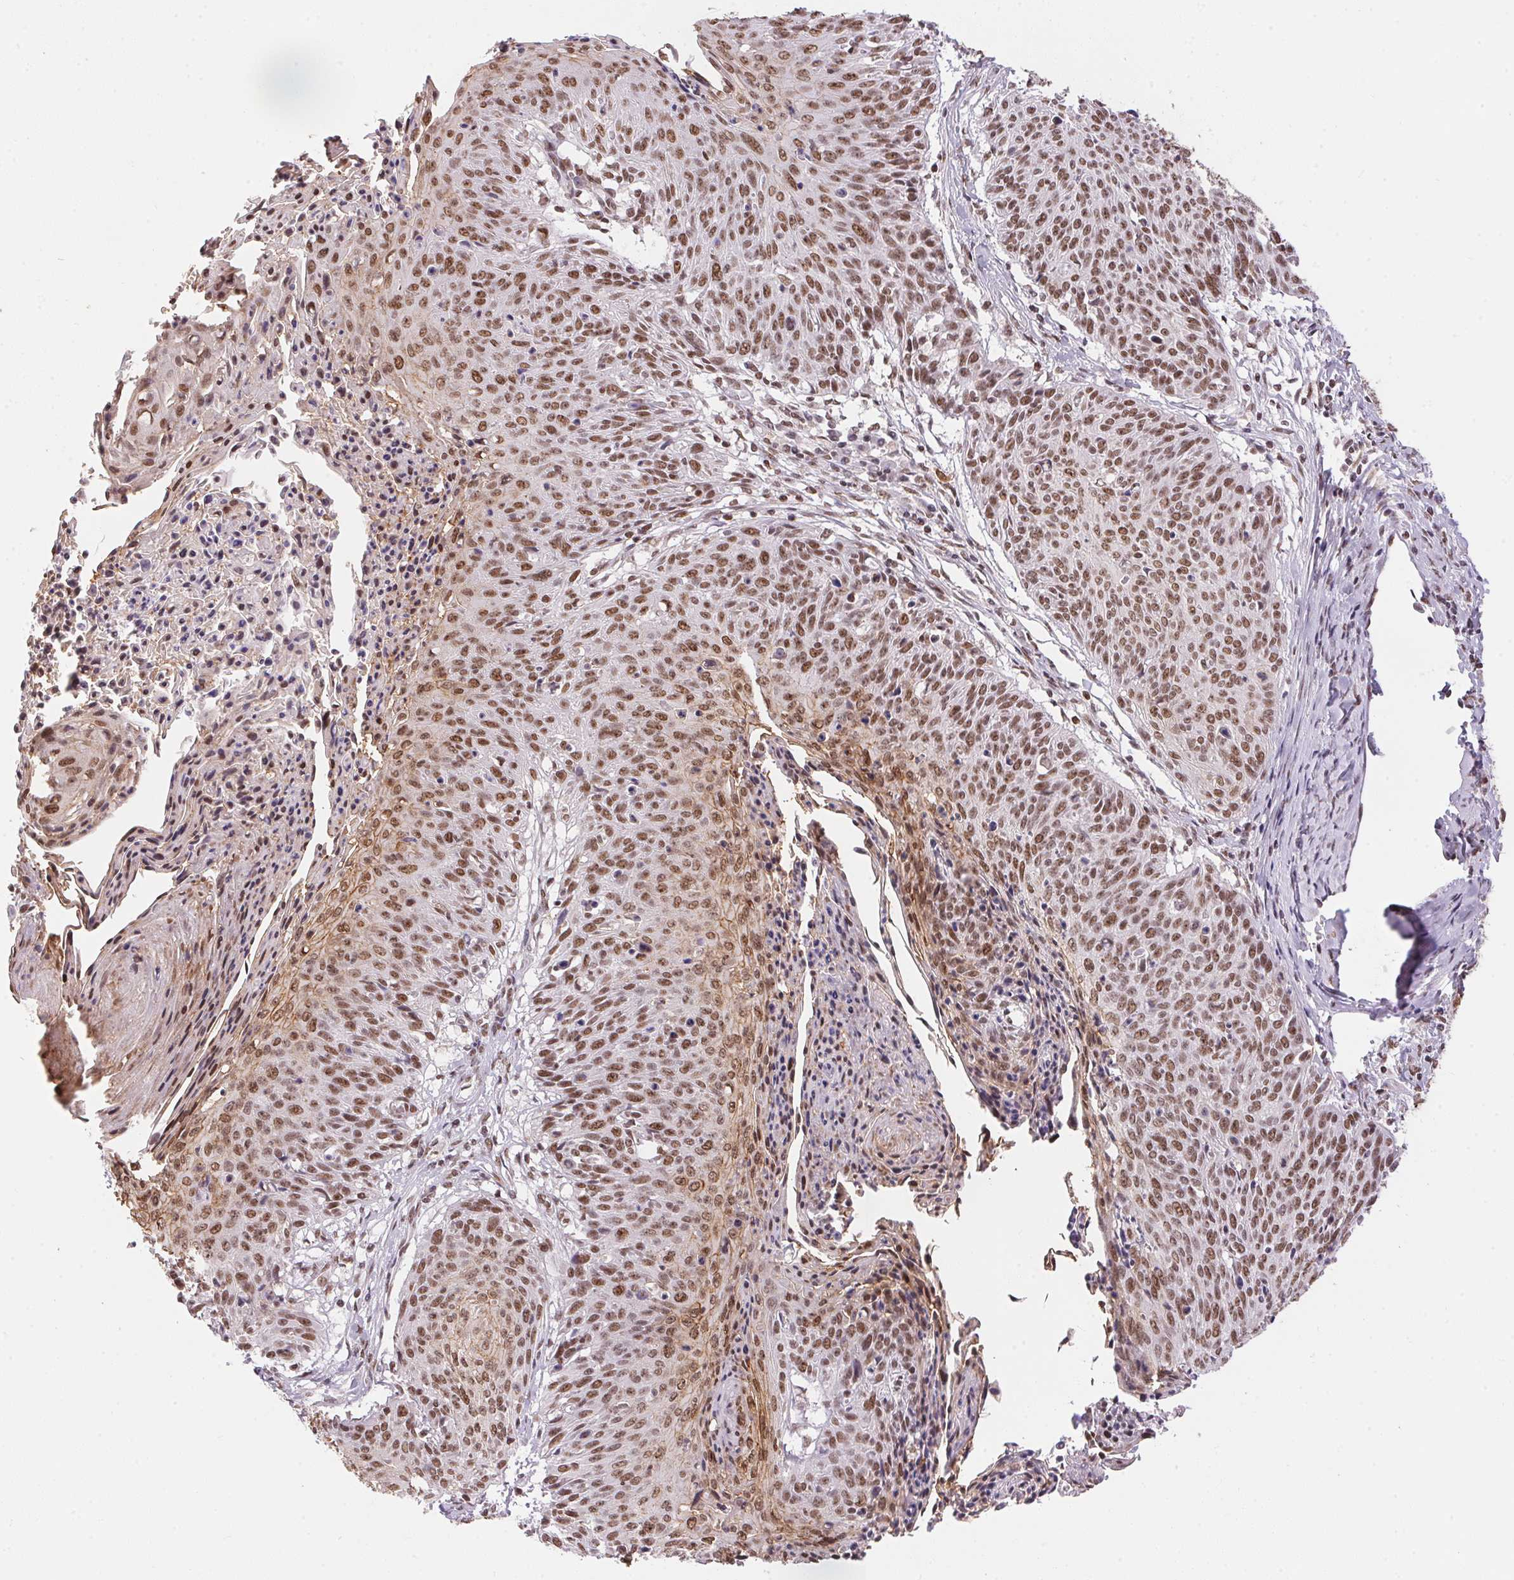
{"staining": {"intensity": "moderate", "quantity": ">75%", "location": "nuclear"}, "tissue": "cervical cancer", "cell_type": "Tumor cells", "image_type": "cancer", "snomed": [{"axis": "morphology", "description": "Squamous cell carcinoma, NOS"}, {"axis": "topography", "description": "Cervix"}], "caption": "This is an image of immunohistochemistry (IHC) staining of cervical cancer (squamous cell carcinoma), which shows moderate positivity in the nuclear of tumor cells.", "gene": "NFE2L1", "patient": {"sex": "female", "age": 45}}